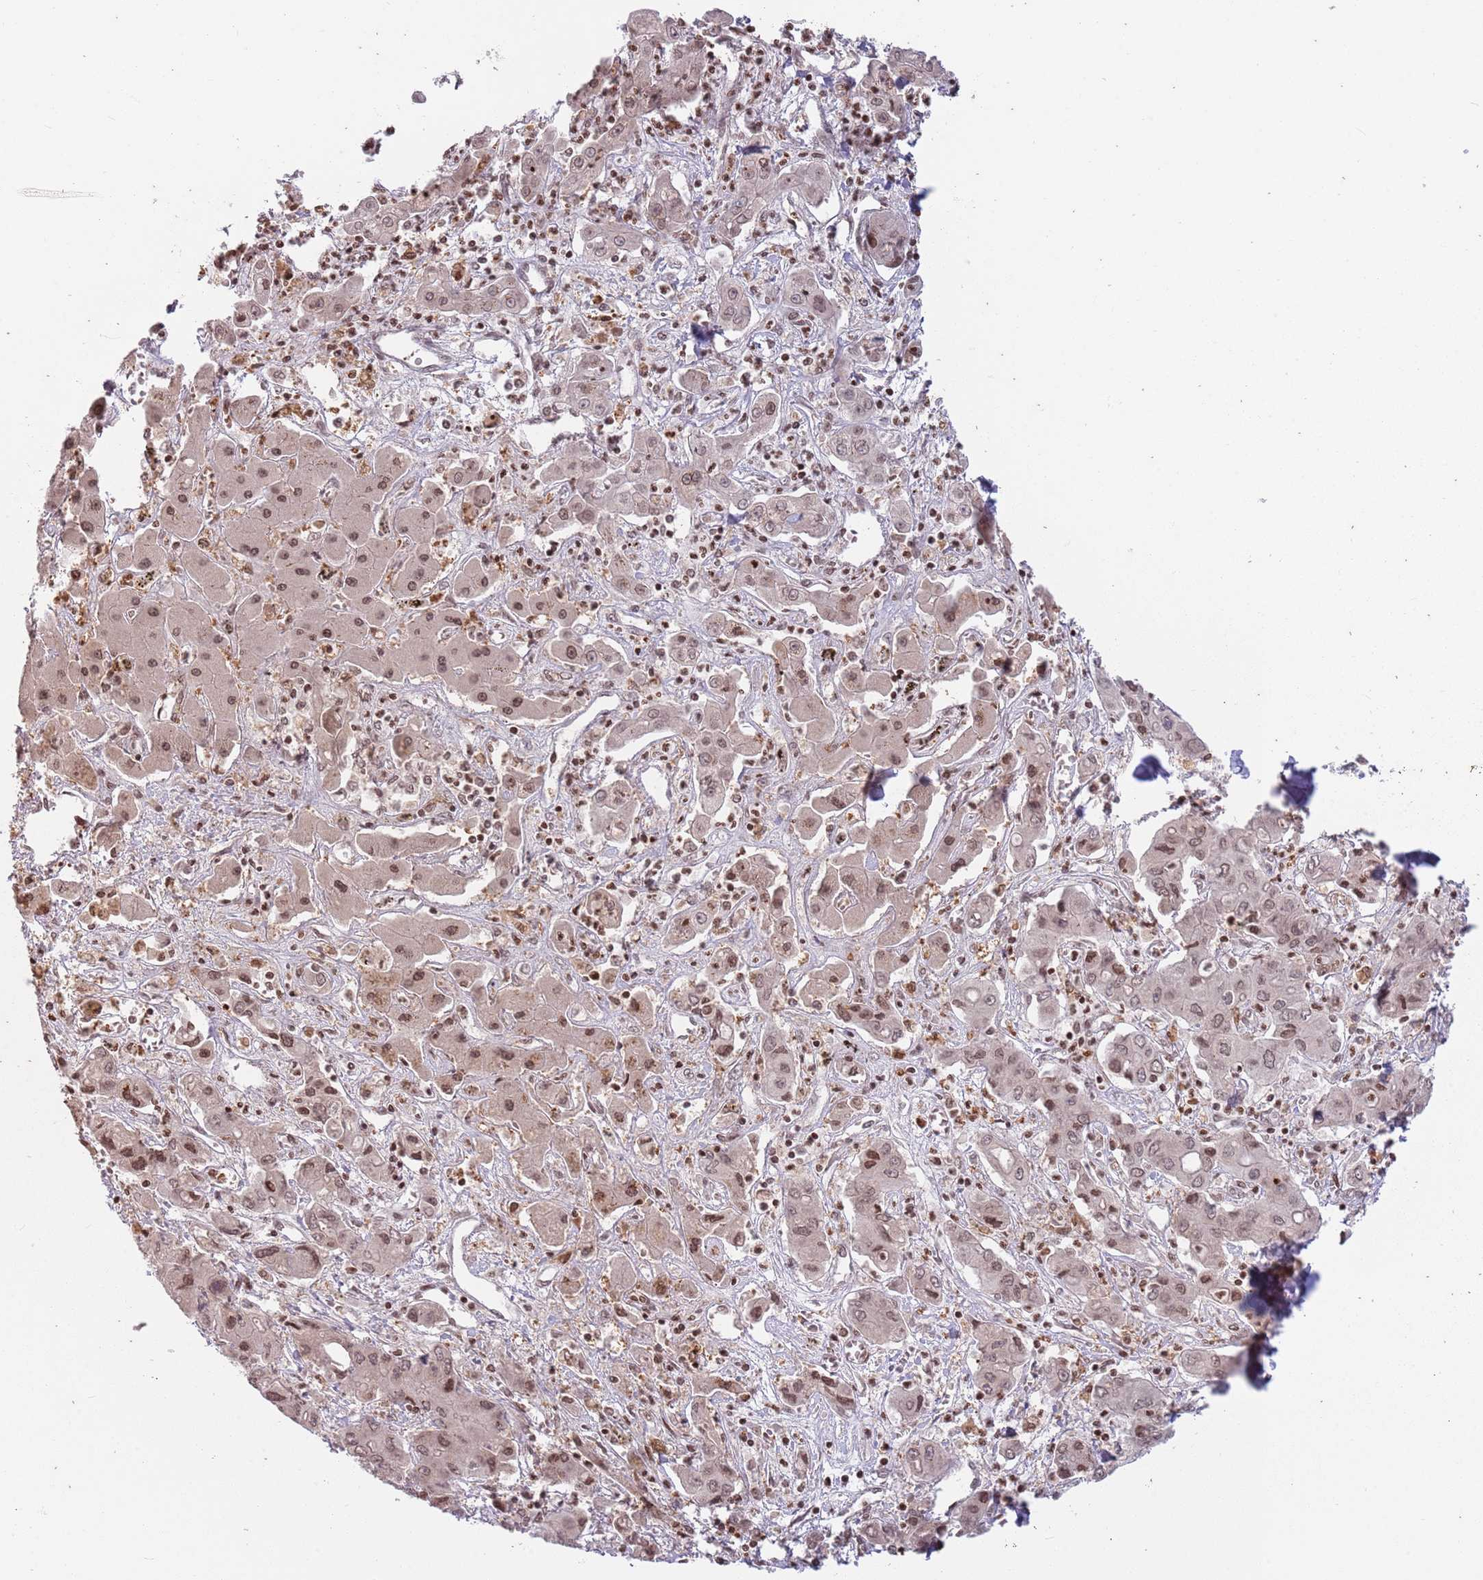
{"staining": {"intensity": "moderate", "quantity": ">75%", "location": "nuclear"}, "tissue": "liver cancer", "cell_type": "Tumor cells", "image_type": "cancer", "snomed": [{"axis": "morphology", "description": "Cholangiocarcinoma"}, {"axis": "topography", "description": "Liver"}], "caption": "IHC (DAB) staining of liver cholangiocarcinoma displays moderate nuclear protein expression in approximately >75% of tumor cells. Using DAB (brown) and hematoxylin (blue) stains, captured at high magnification using brightfield microscopy.", "gene": "SH3RF3", "patient": {"sex": "male", "age": 67}}